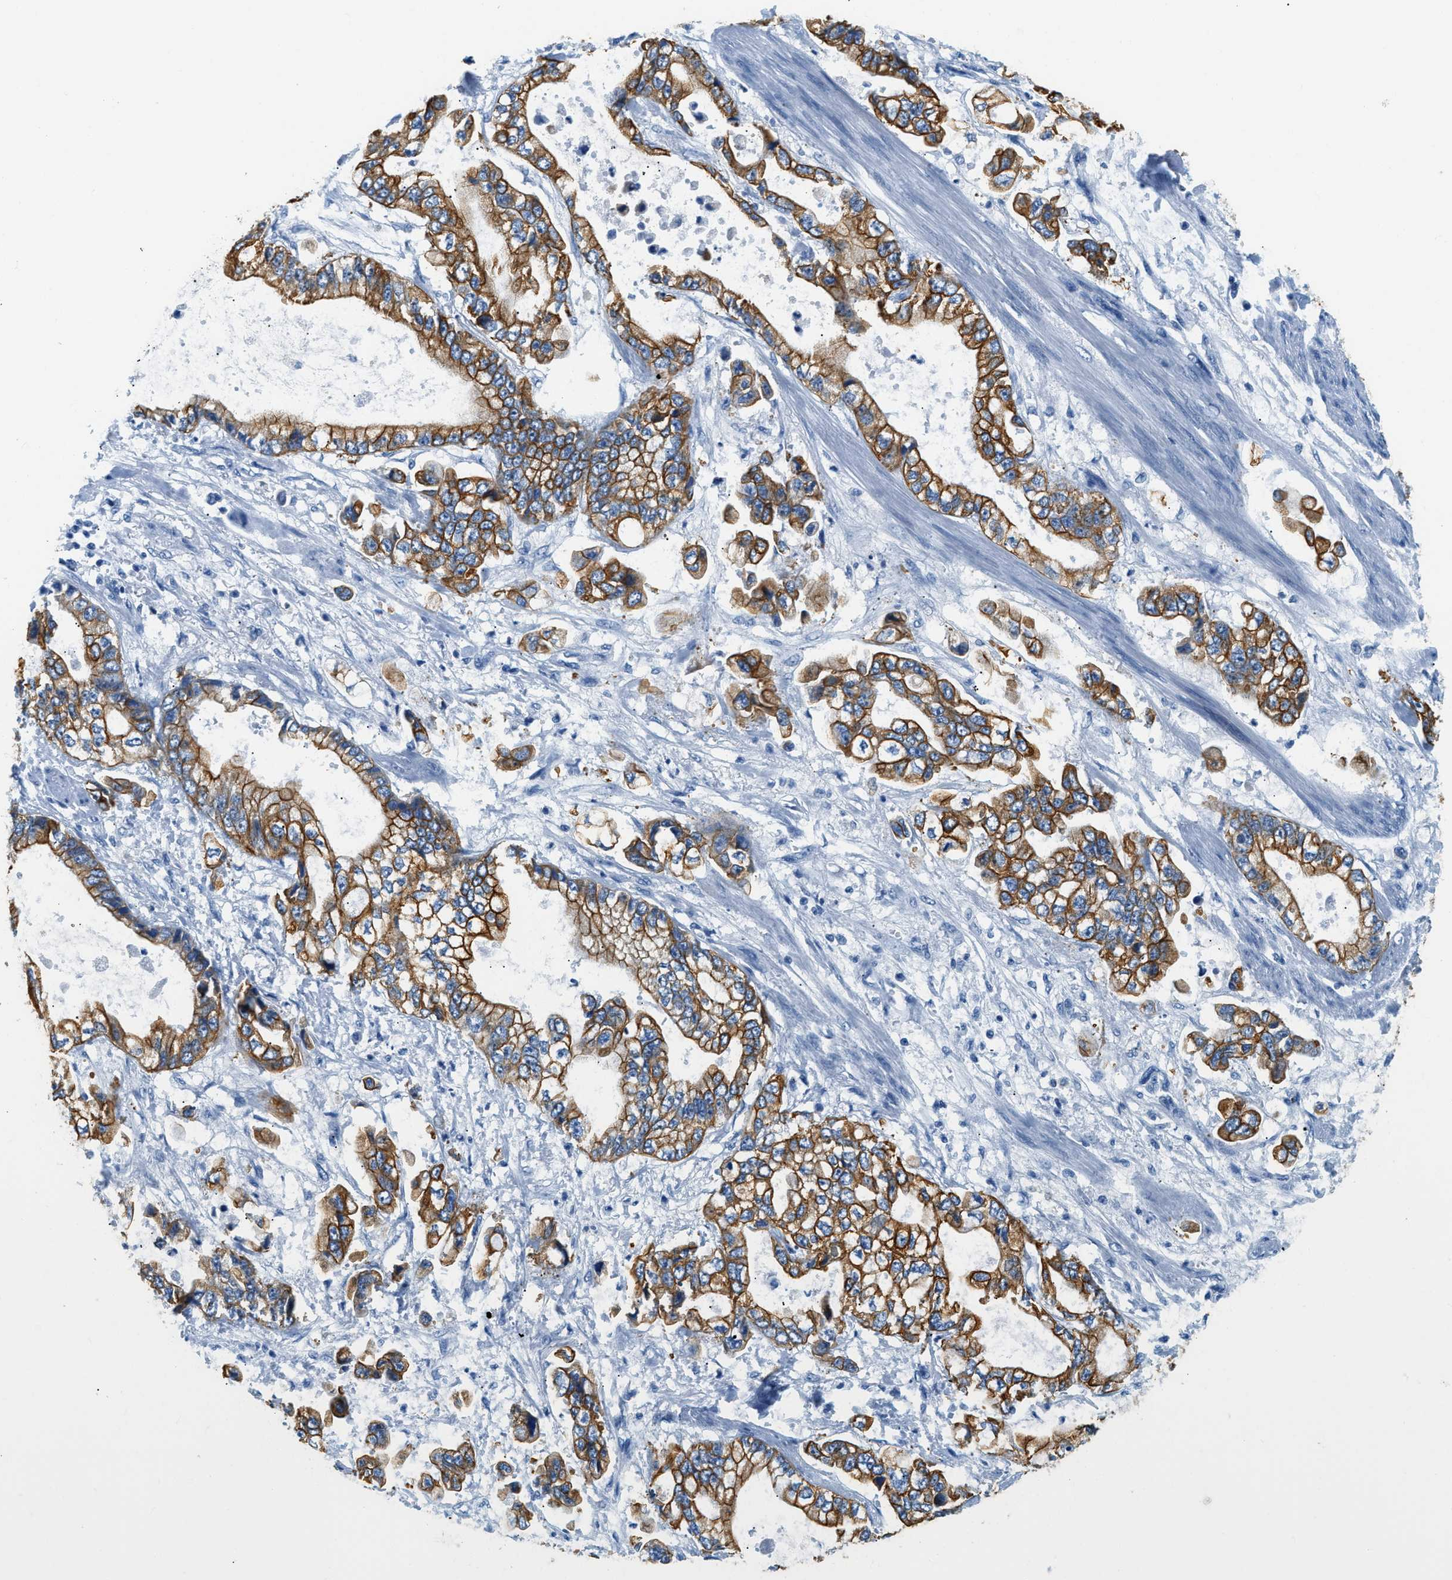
{"staining": {"intensity": "strong", "quantity": ">75%", "location": "cytoplasmic/membranous"}, "tissue": "stomach cancer", "cell_type": "Tumor cells", "image_type": "cancer", "snomed": [{"axis": "morphology", "description": "Normal tissue, NOS"}, {"axis": "morphology", "description": "Adenocarcinoma, NOS"}, {"axis": "topography", "description": "Stomach"}], "caption": "Human stomach cancer stained with a brown dye reveals strong cytoplasmic/membranous positive staining in approximately >75% of tumor cells.", "gene": "STXBP2", "patient": {"sex": "male", "age": 62}}